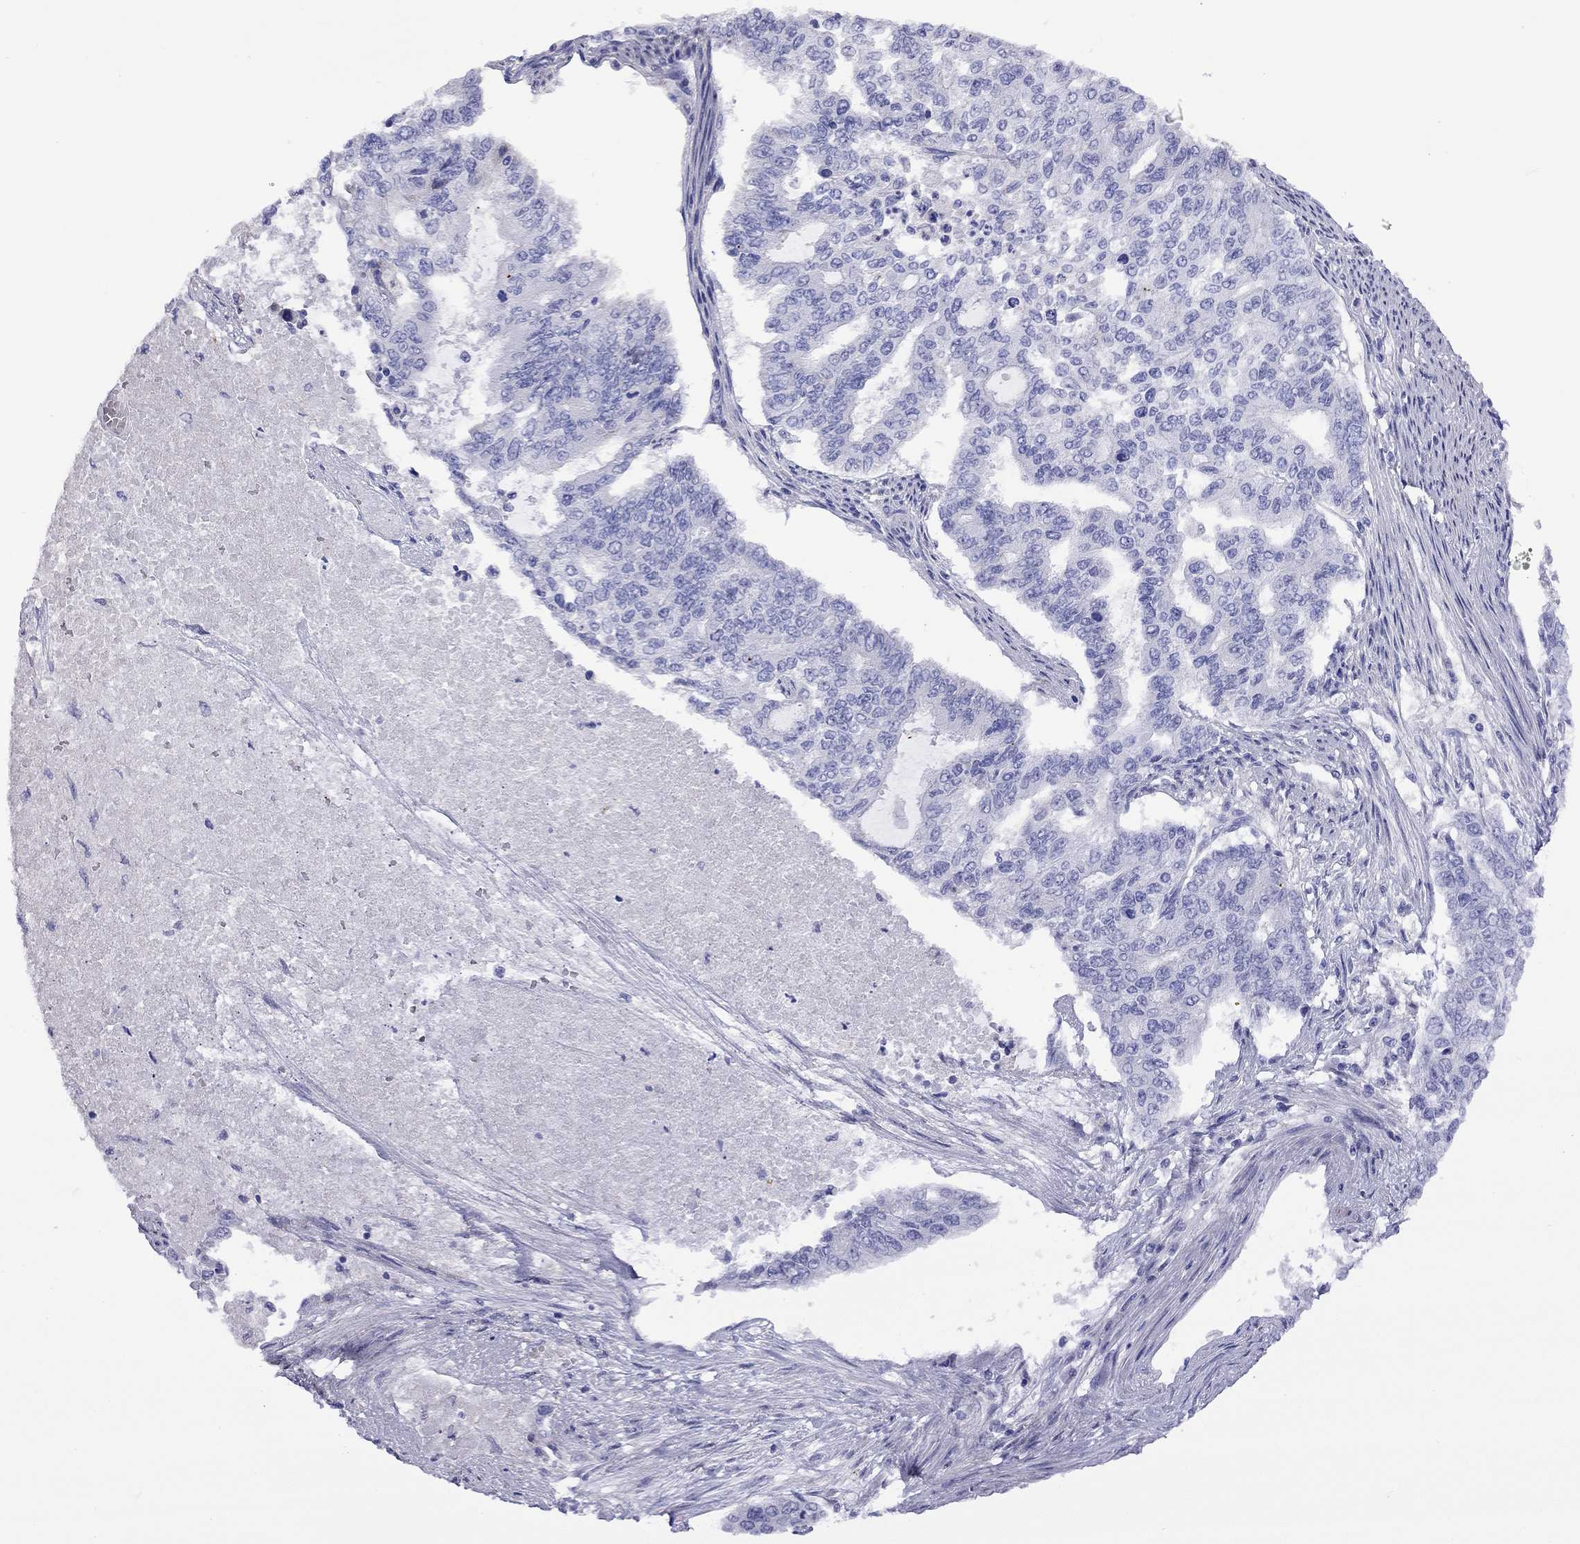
{"staining": {"intensity": "negative", "quantity": "none", "location": "none"}, "tissue": "endometrial cancer", "cell_type": "Tumor cells", "image_type": "cancer", "snomed": [{"axis": "morphology", "description": "Adenocarcinoma, NOS"}, {"axis": "topography", "description": "Uterus"}], "caption": "Human adenocarcinoma (endometrial) stained for a protein using IHC displays no staining in tumor cells.", "gene": "SLC30A8", "patient": {"sex": "female", "age": 59}}